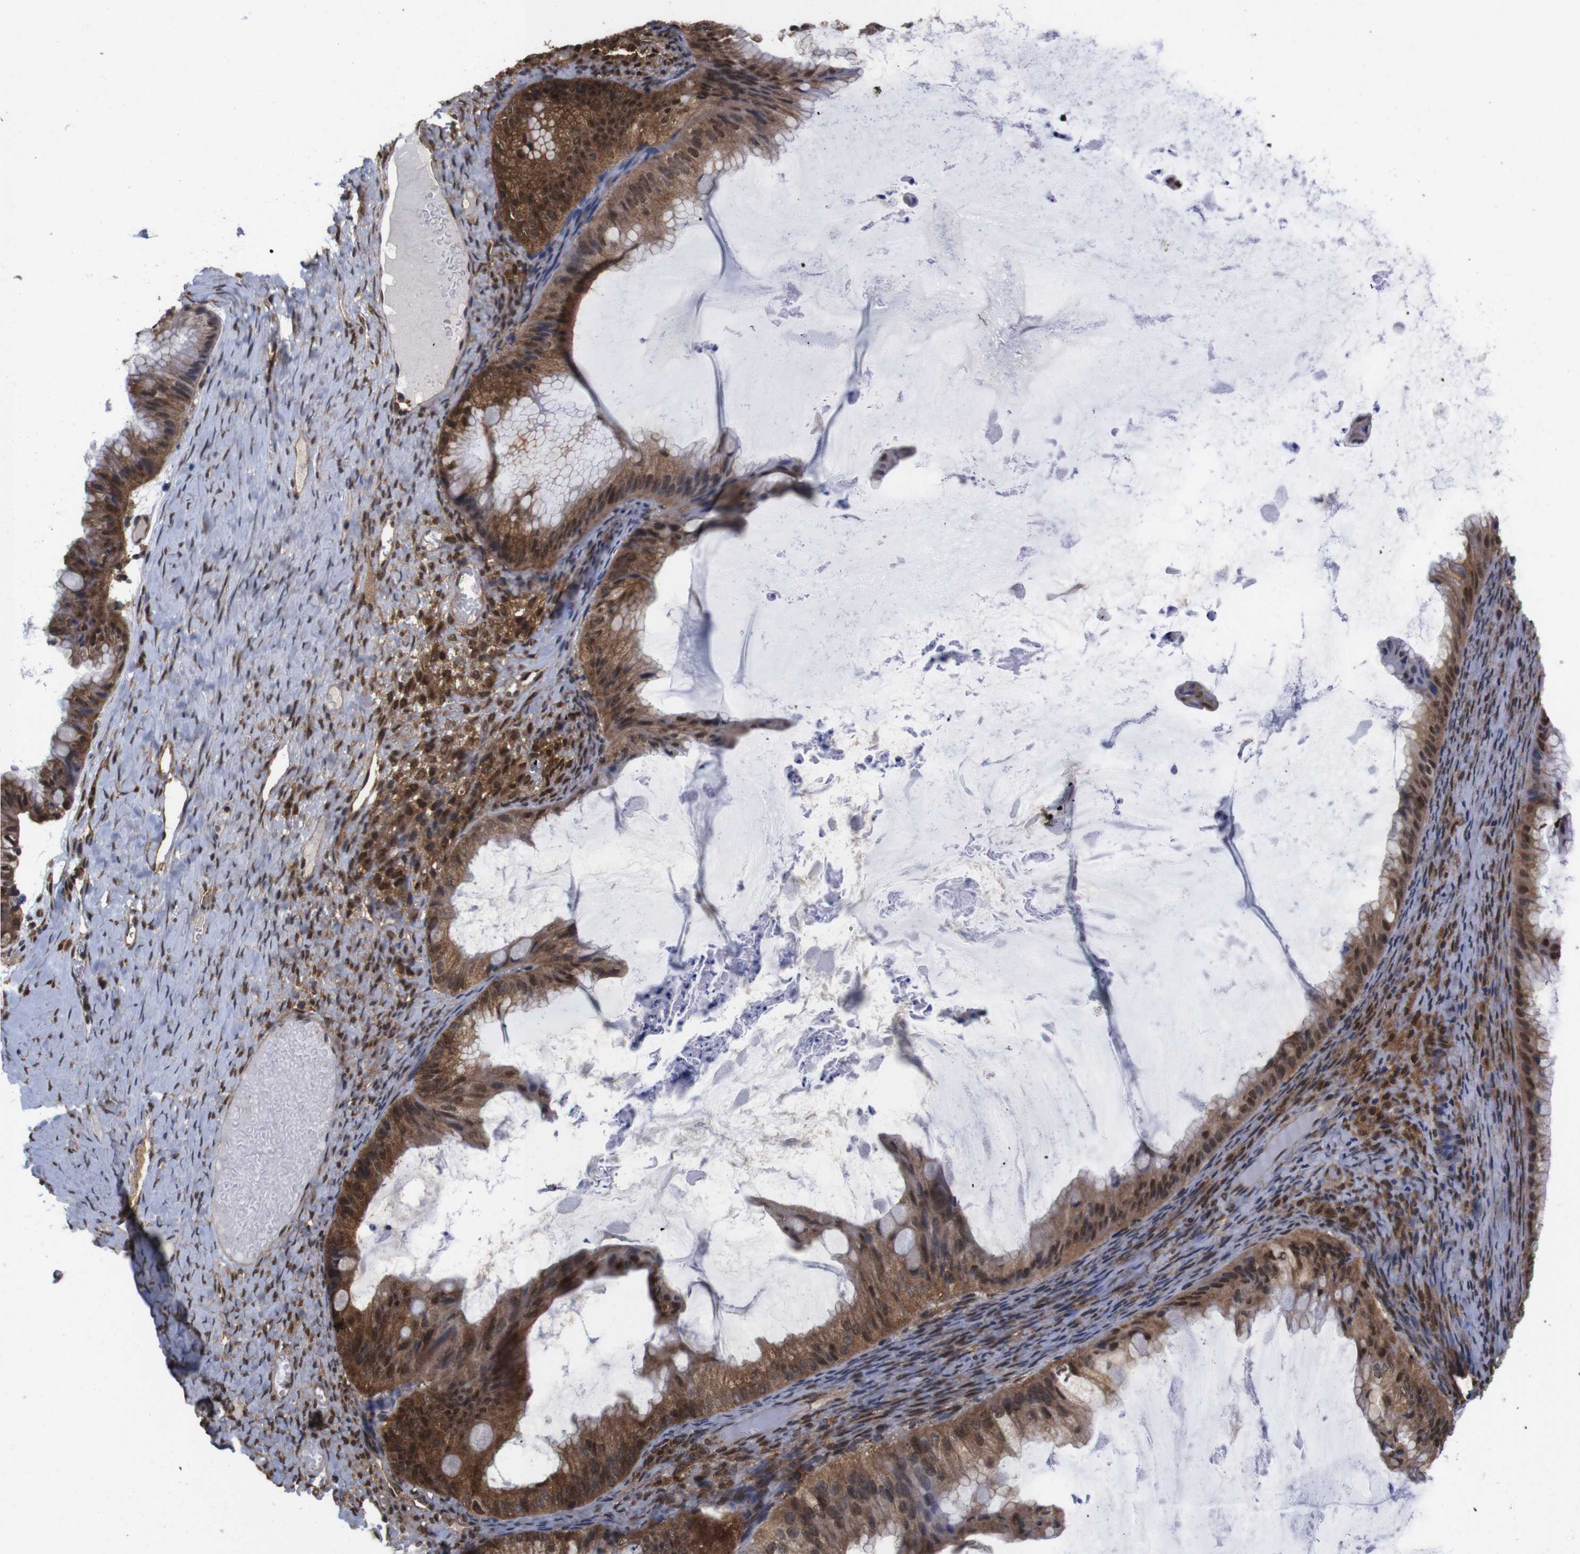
{"staining": {"intensity": "moderate", "quantity": ">75%", "location": "cytoplasmic/membranous,nuclear"}, "tissue": "ovarian cancer", "cell_type": "Tumor cells", "image_type": "cancer", "snomed": [{"axis": "morphology", "description": "Cystadenocarcinoma, mucinous, NOS"}, {"axis": "topography", "description": "Ovary"}], "caption": "A high-resolution photomicrograph shows immunohistochemistry (IHC) staining of mucinous cystadenocarcinoma (ovarian), which reveals moderate cytoplasmic/membranous and nuclear positivity in about >75% of tumor cells.", "gene": "UBQLN2", "patient": {"sex": "female", "age": 61}}